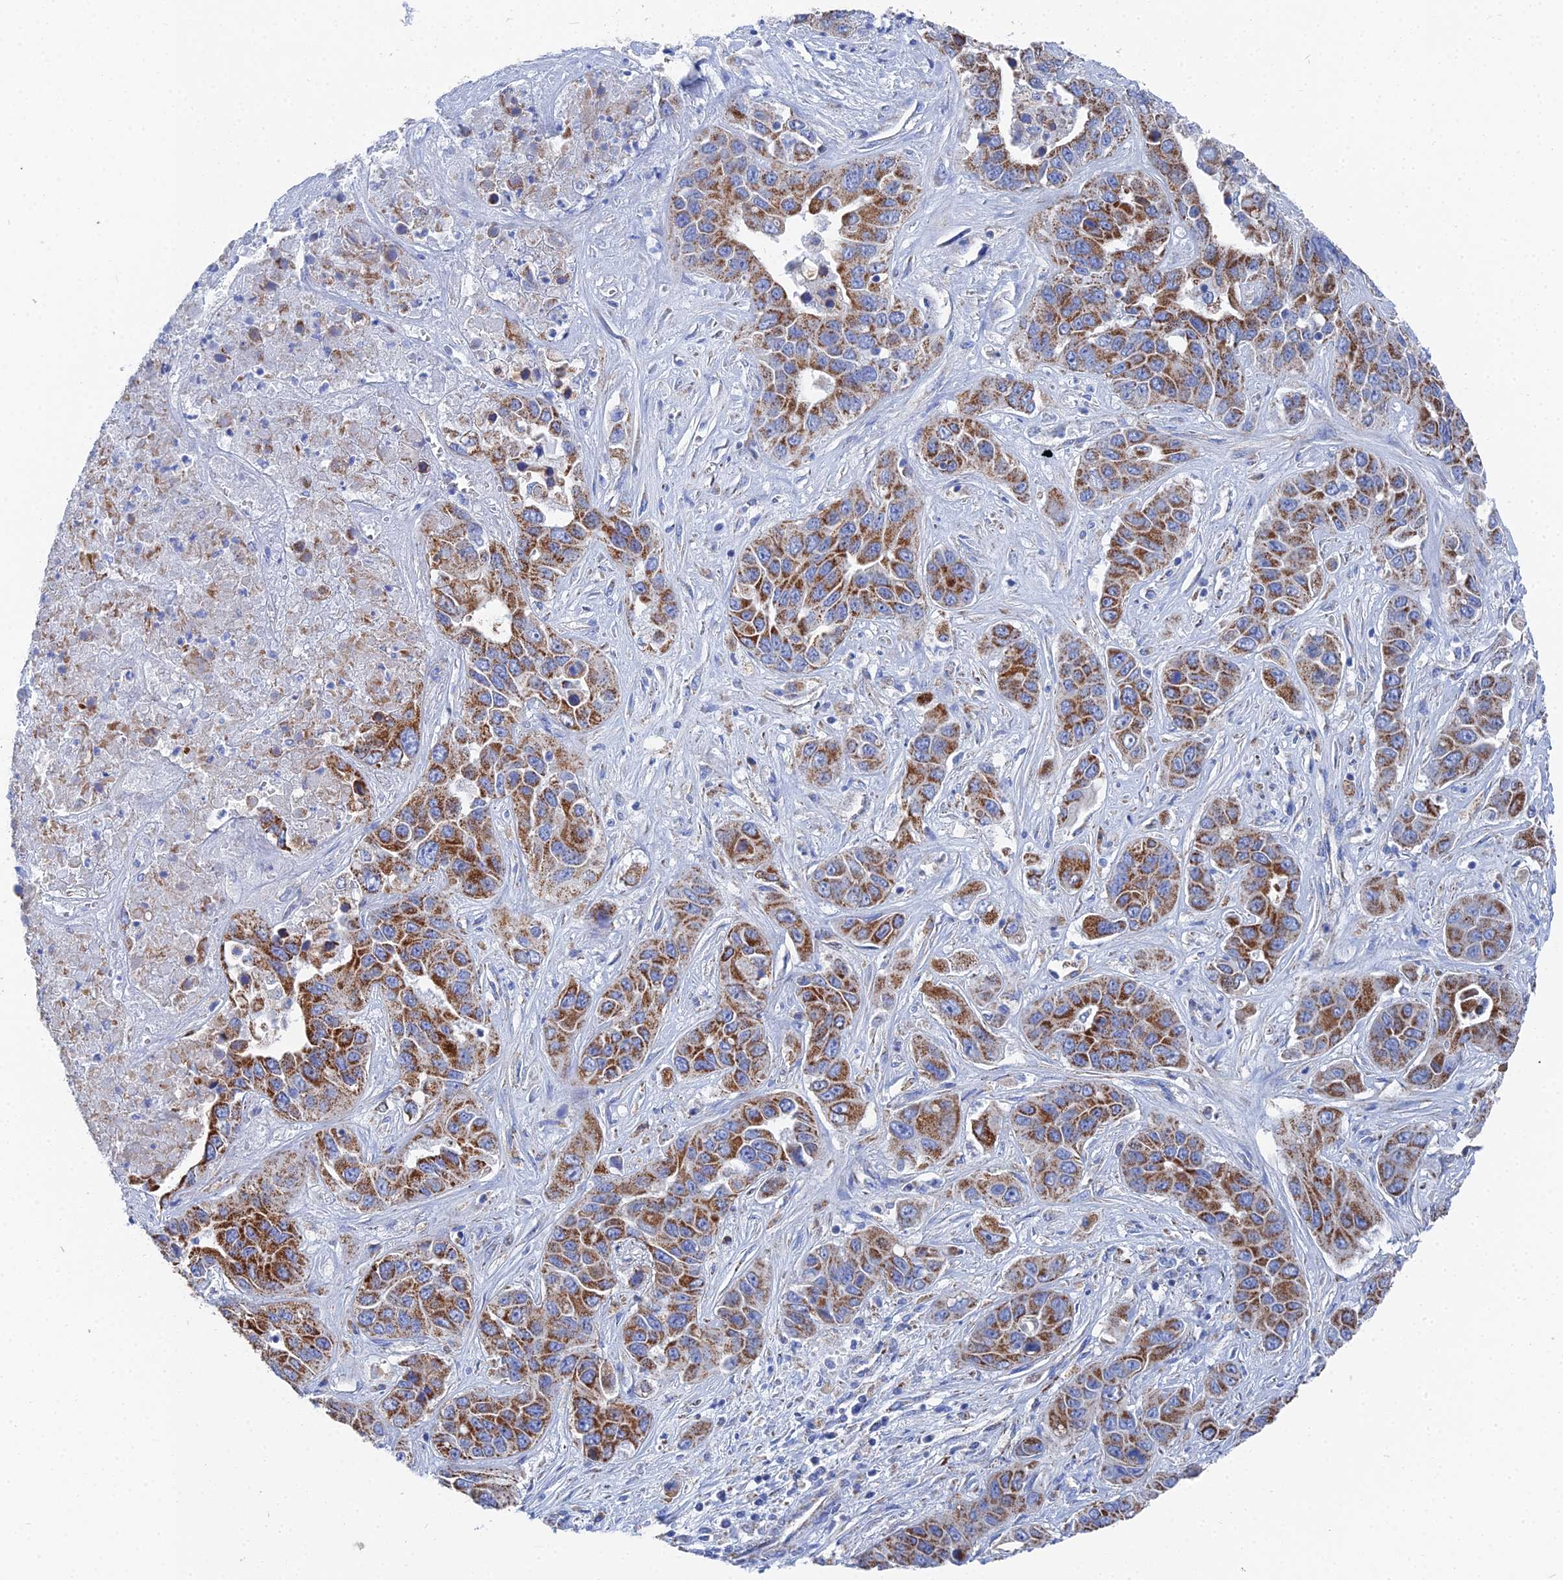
{"staining": {"intensity": "strong", "quantity": ">75%", "location": "cytoplasmic/membranous"}, "tissue": "liver cancer", "cell_type": "Tumor cells", "image_type": "cancer", "snomed": [{"axis": "morphology", "description": "Cholangiocarcinoma"}, {"axis": "topography", "description": "Liver"}], "caption": "This is an image of IHC staining of liver cancer, which shows strong expression in the cytoplasmic/membranous of tumor cells.", "gene": "IFT80", "patient": {"sex": "female", "age": 52}}